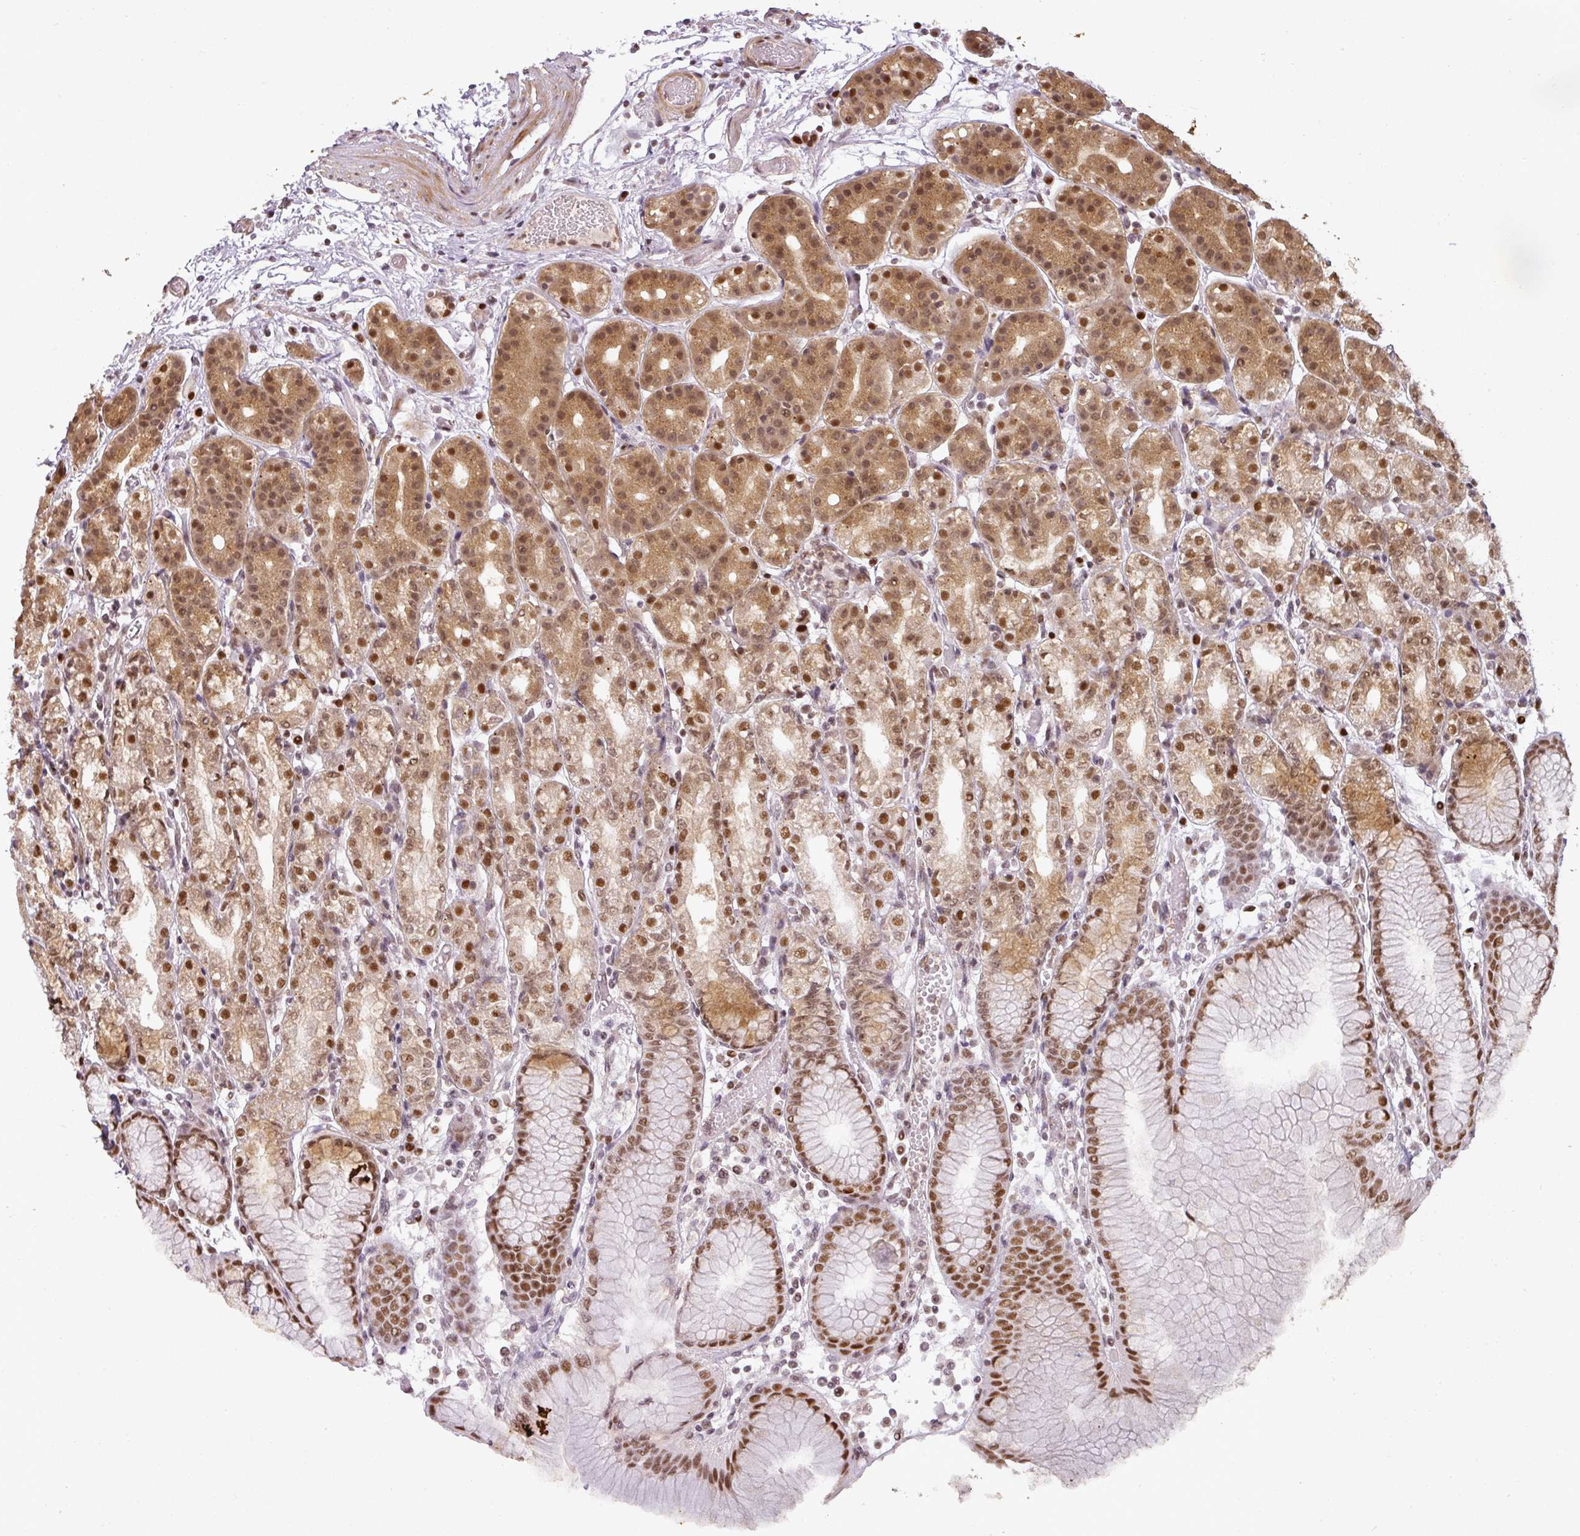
{"staining": {"intensity": "moderate", "quantity": ">75%", "location": "cytoplasmic/membranous,nuclear"}, "tissue": "stomach", "cell_type": "Glandular cells", "image_type": "normal", "snomed": [{"axis": "morphology", "description": "Normal tissue, NOS"}, {"axis": "topography", "description": "Stomach"}], "caption": "Immunohistochemical staining of normal human stomach displays >75% levels of moderate cytoplasmic/membranous,nuclear protein positivity in about >75% of glandular cells. Nuclei are stained in blue.", "gene": "GPRIN2", "patient": {"sex": "female", "age": 57}}